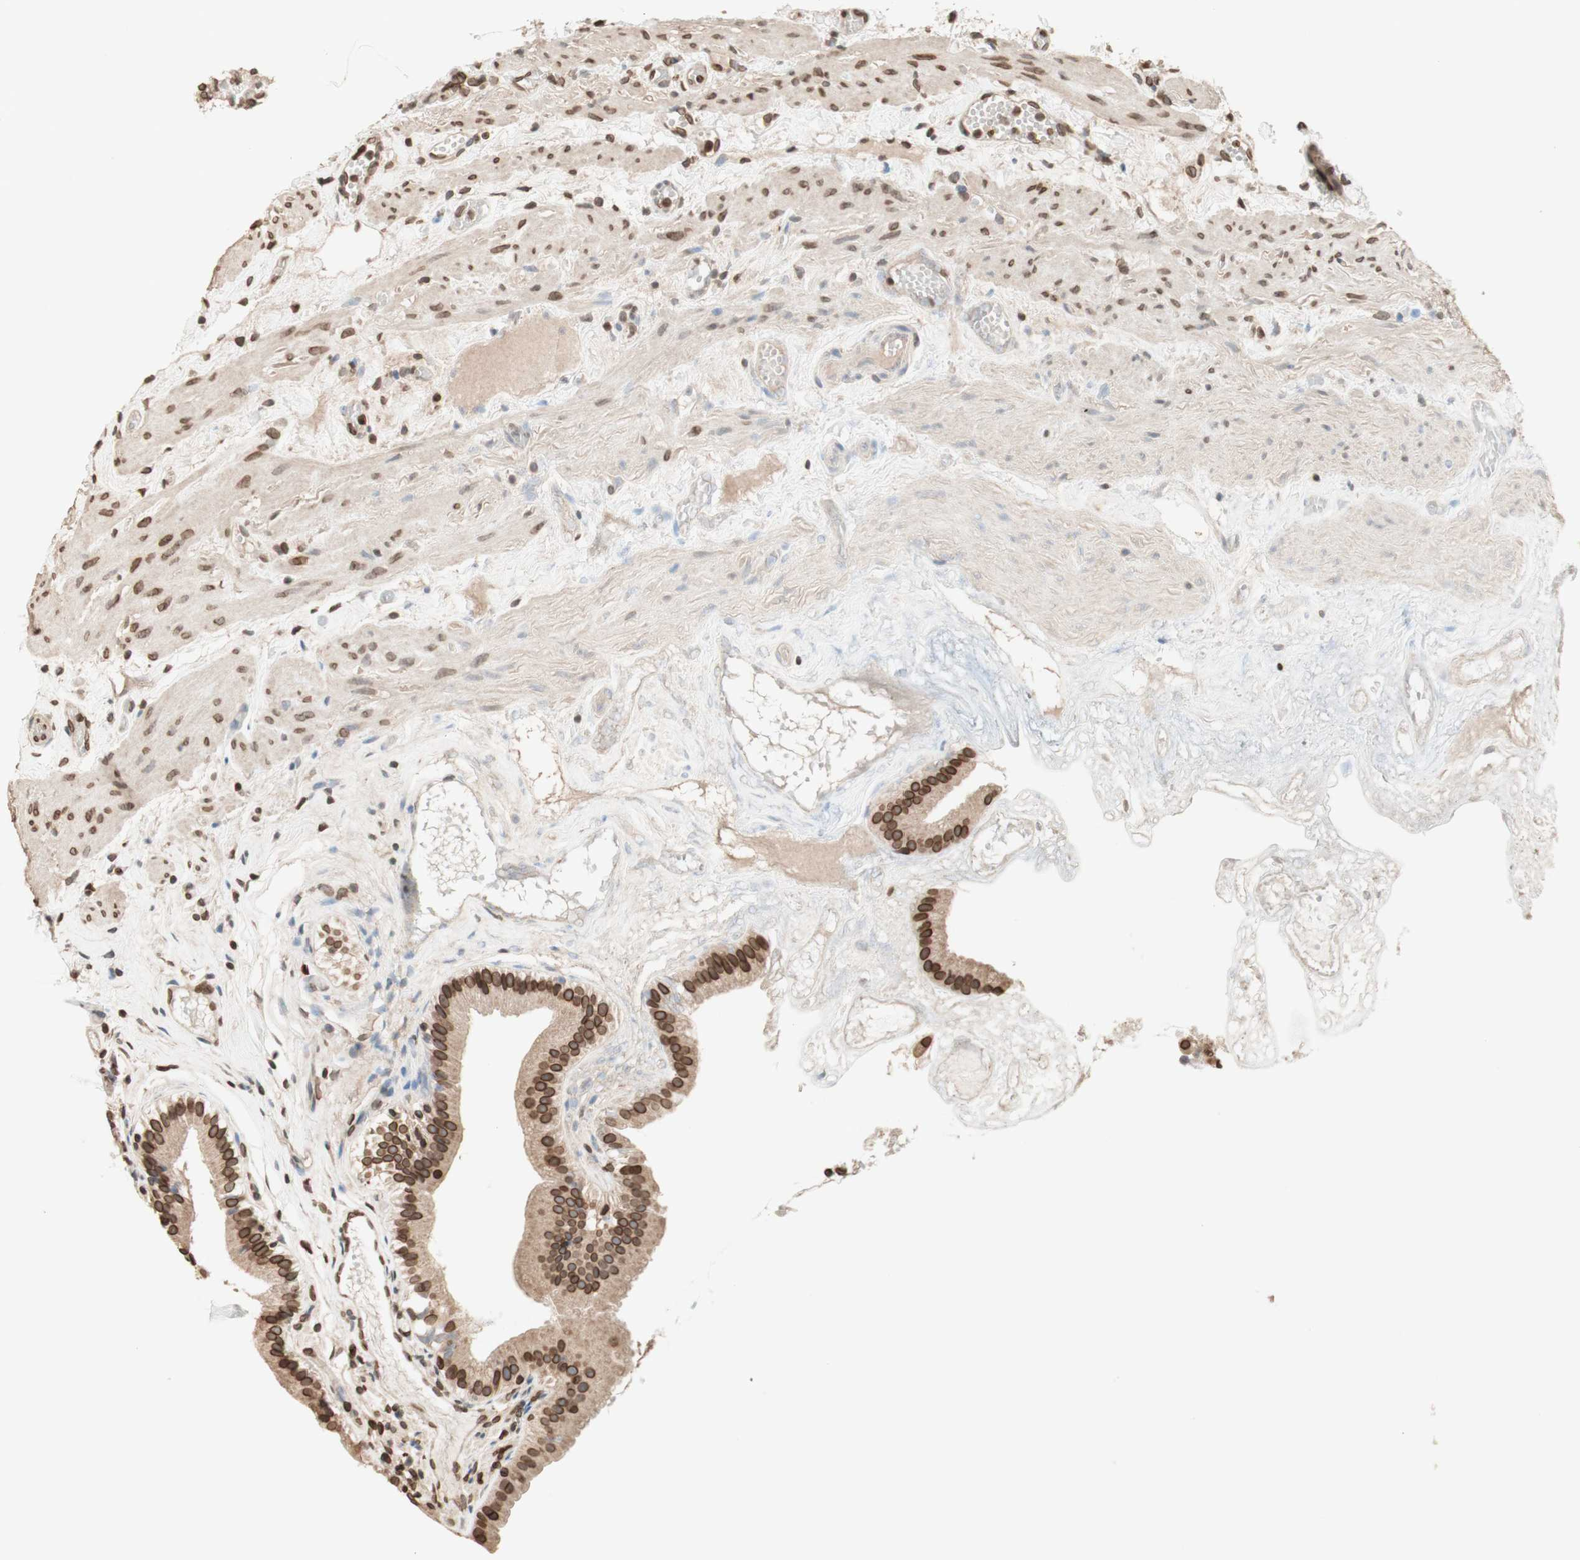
{"staining": {"intensity": "moderate", "quantity": ">75%", "location": "cytoplasmic/membranous,nuclear"}, "tissue": "gallbladder", "cell_type": "Glandular cells", "image_type": "normal", "snomed": [{"axis": "morphology", "description": "Normal tissue, NOS"}, {"axis": "topography", "description": "Gallbladder"}], "caption": "Protein expression analysis of benign gallbladder exhibits moderate cytoplasmic/membranous,nuclear staining in approximately >75% of glandular cells.", "gene": "TMPO", "patient": {"sex": "female", "age": 26}}